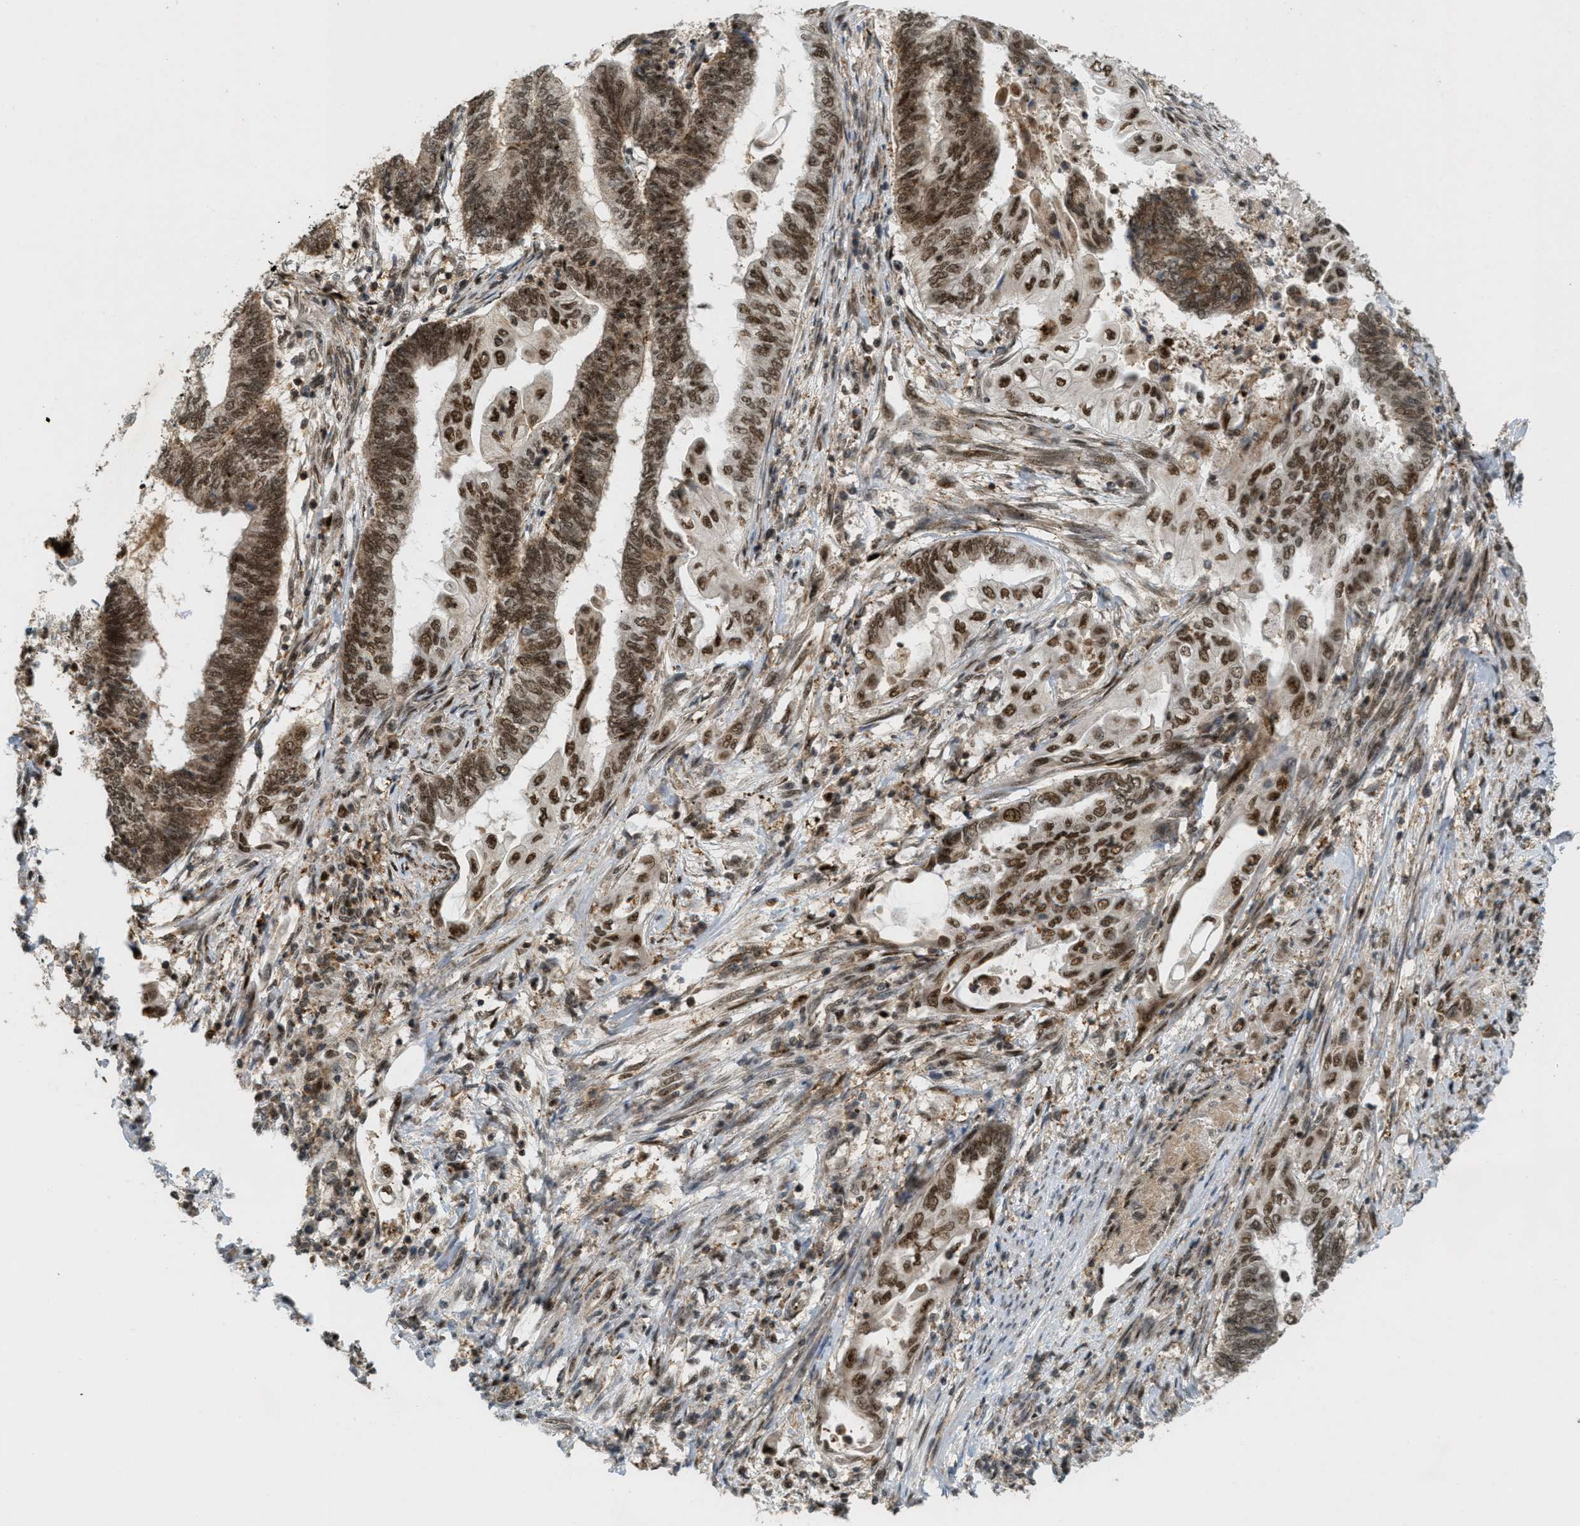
{"staining": {"intensity": "strong", "quantity": ">75%", "location": "cytoplasmic/membranous,nuclear"}, "tissue": "endometrial cancer", "cell_type": "Tumor cells", "image_type": "cancer", "snomed": [{"axis": "morphology", "description": "Adenocarcinoma, NOS"}, {"axis": "topography", "description": "Uterus"}, {"axis": "topography", "description": "Endometrium"}], "caption": "A high-resolution image shows immunohistochemistry staining of endometrial adenocarcinoma, which exhibits strong cytoplasmic/membranous and nuclear positivity in approximately >75% of tumor cells.", "gene": "TLK1", "patient": {"sex": "female", "age": 70}}